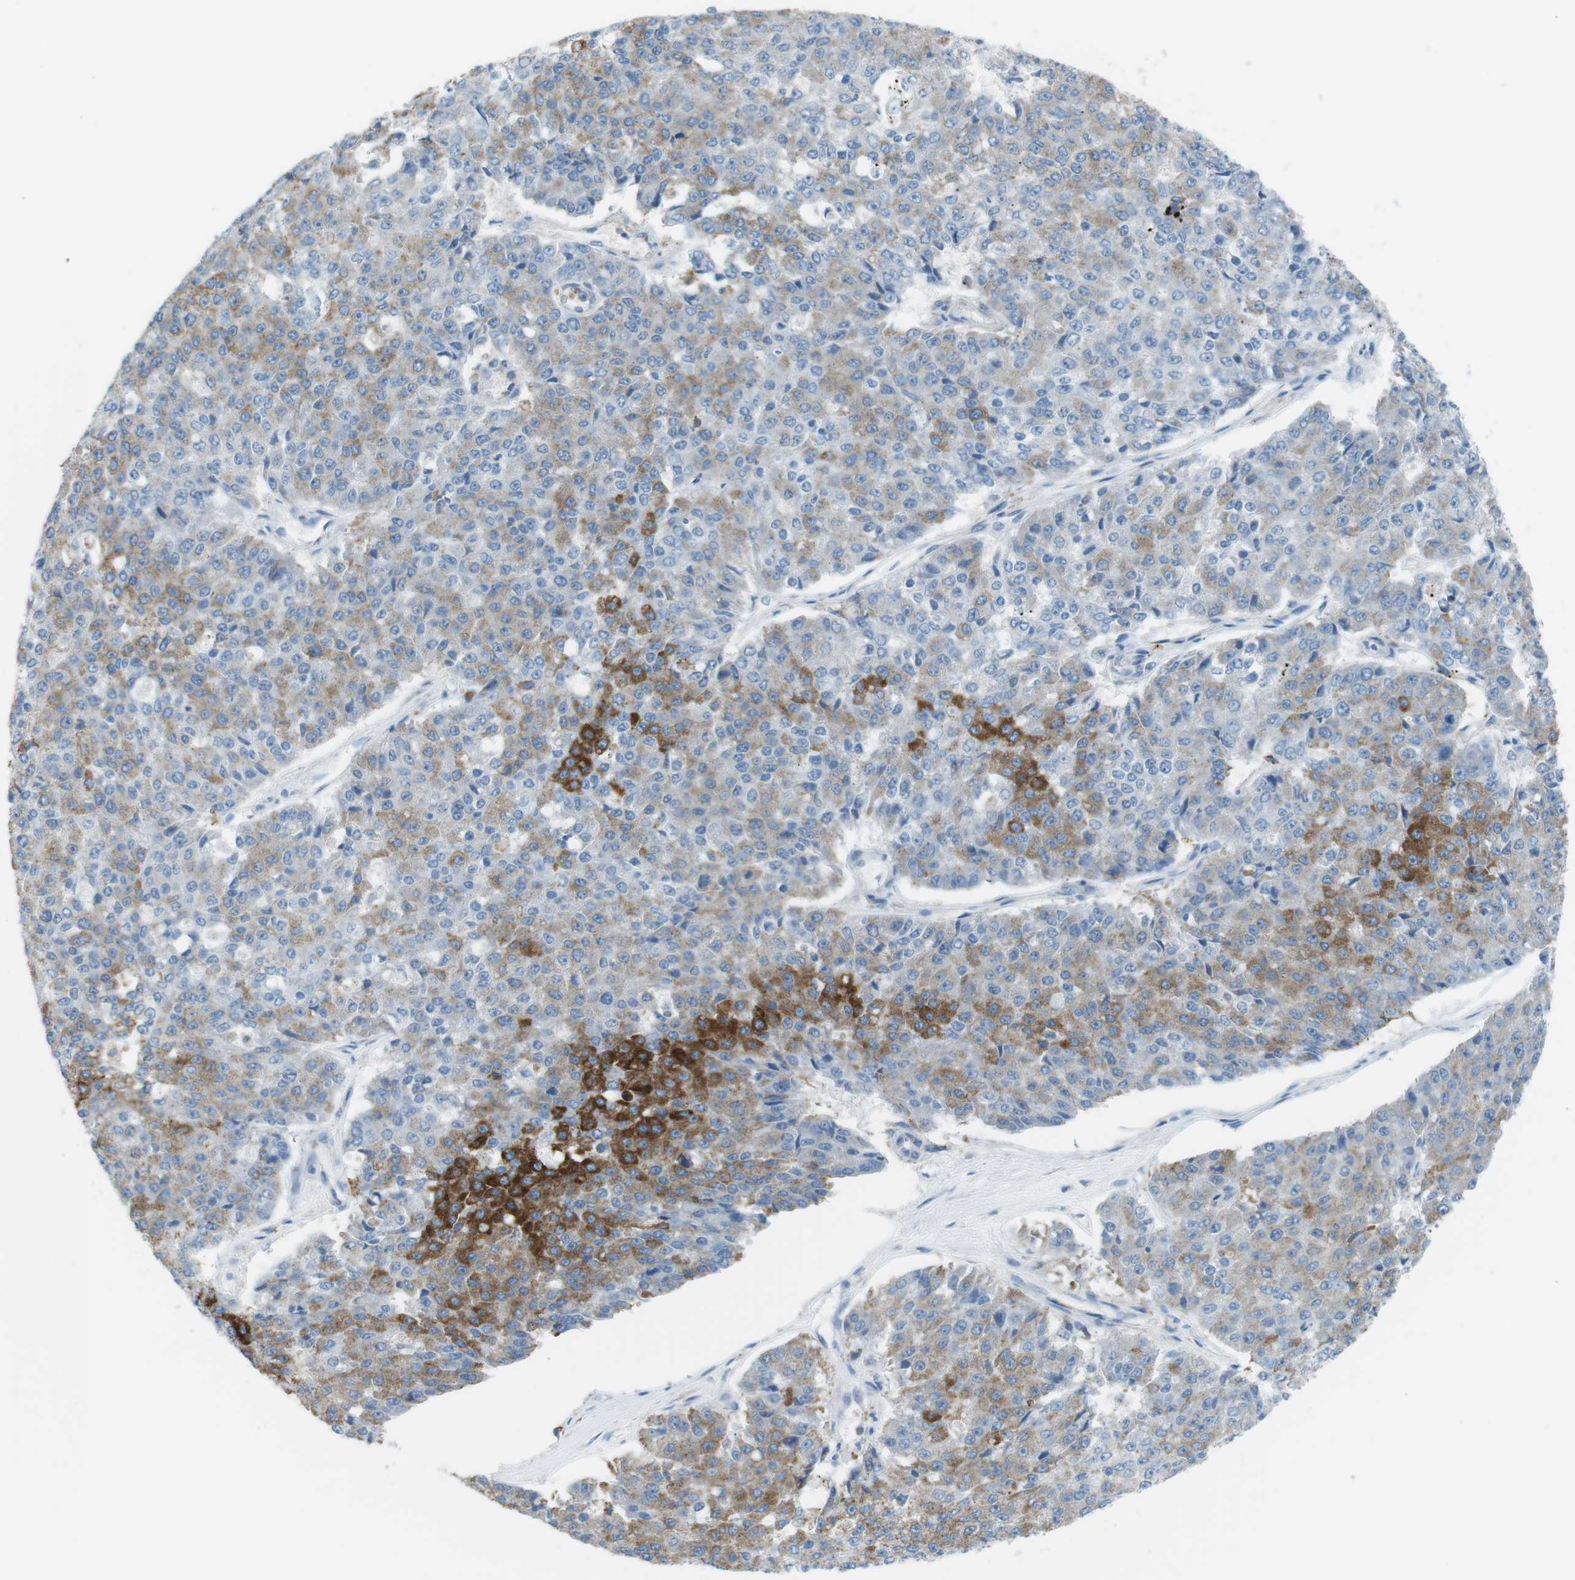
{"staining": {"intensity": "strong", "quantity": "25%-75%", "location": "cytoplasmic/membranous"}, "tissue": "pancreatic cancer", "cell_type": "Tumor cells", "image_type": "cancer", "snomed": [{"axis": "morphology", "description": "Adenocarcinoma, NOS"}, {"axis": "topography", "description": "Pancreas"}], "caption": "Brown immunohistochemical staining in human pancreatic cancer (adenocarcinoma) displays strong cytoplasmic/membranous staining in approximately 25%-75% of tumor cells.", "gene": "VAMP1", "patient": {"sex": "male", "age": 50}}